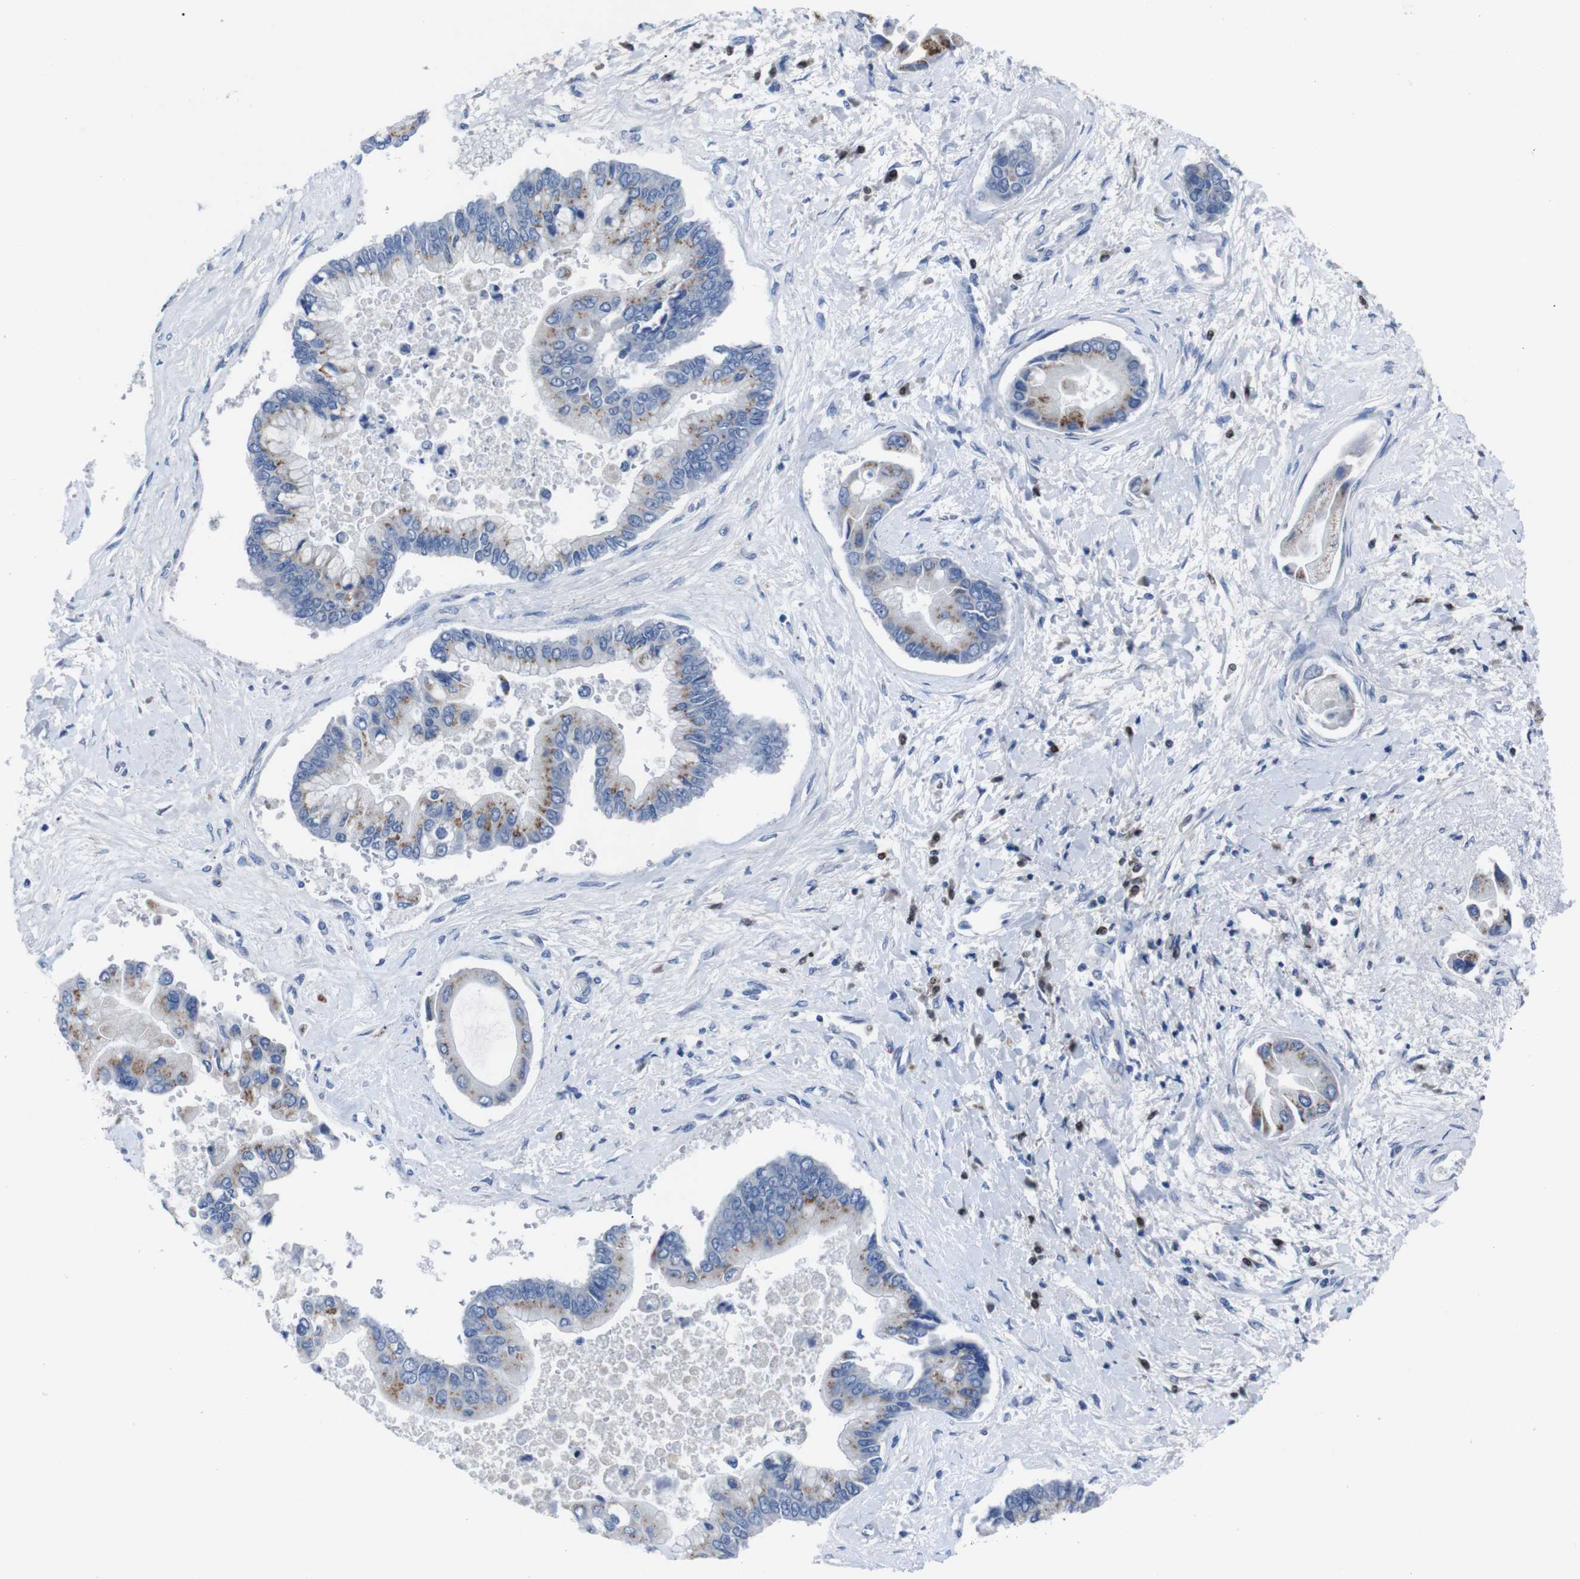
{"staining": {"intensity": "moderate", "quantity": ">75%", "location": "cytoplasmic/membranous"}, "tissue": "liver cancer", "cell_type": "Tumor cells", "image_type": "cancer", "snomed": [{"axis": "morphology", "description": "Cholangiocarcinoma"}, {"axis": "topography", "description": "Liver"}], "caption": "Immunohistochemistry photomicrograph of human liver cholangiocarcinoma stained for a protein (brown), which demonstrates medium levels of moderate cytoplasmic/membranous expression in approximately >75% of tumor cells.", "gene": "IRF4", "patient": {"sex": "male", "age": 50}}